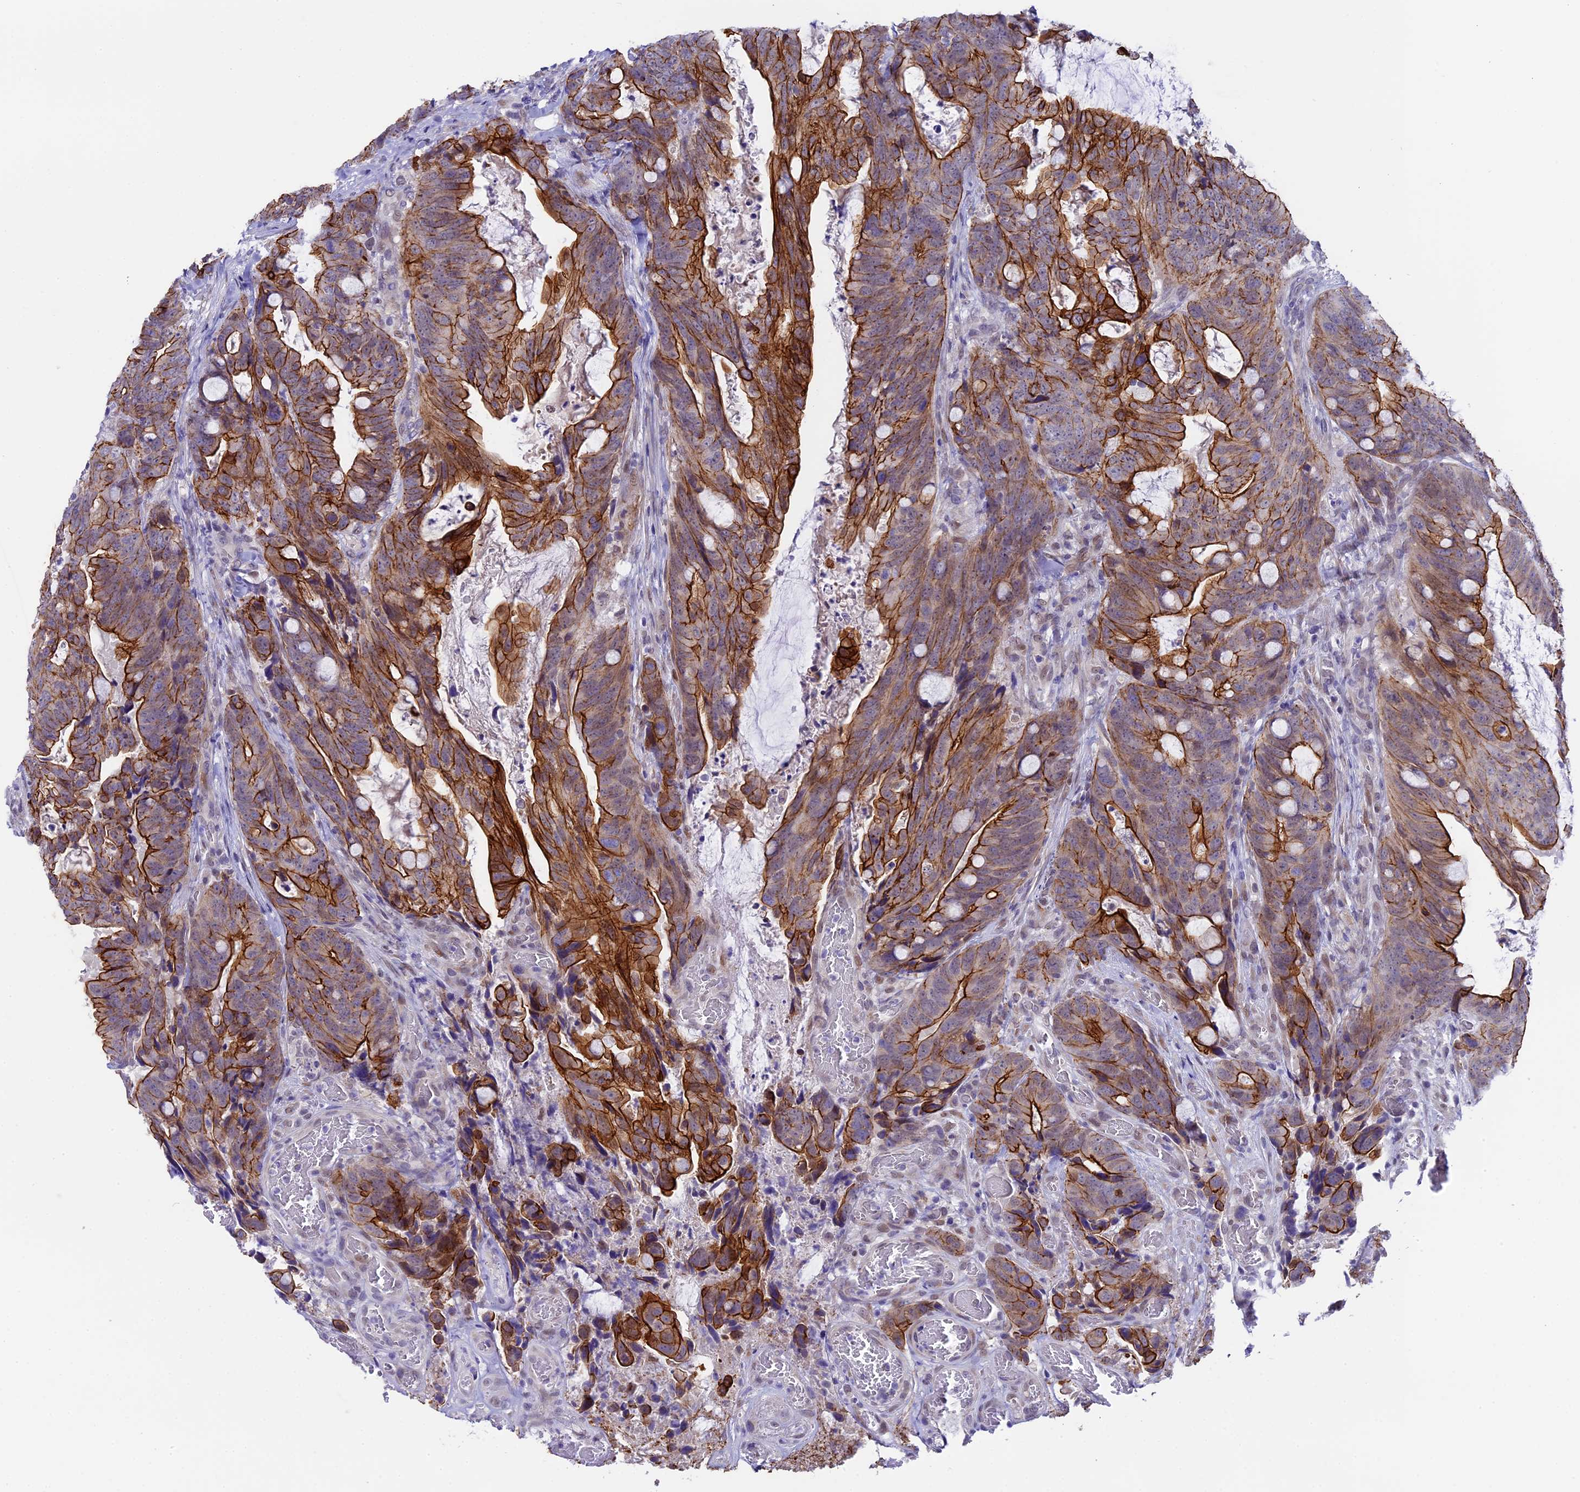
{"staining": {"intensity": "strong", "quantity": "25%-75%", "location": "cytoplasmic/membranous"}, "tissue": "colorectal cancer", "cell_type": "Tumor cells", "image_type": "cancer", "snomed": [{"axis": "morphology", "description": "Adenocarcinoma, NOS"}, {"axis": "topography", "description": "Colon"}], "caption": "Protein expression analysis of human colorectal cancer (adenocarcinoma) reveals strong cytoplasmic/membranous staining in approximately 25%-75% of tumor cells.", "gene": "OSGEP", "patient": {"sex": "female", "age": 82}}